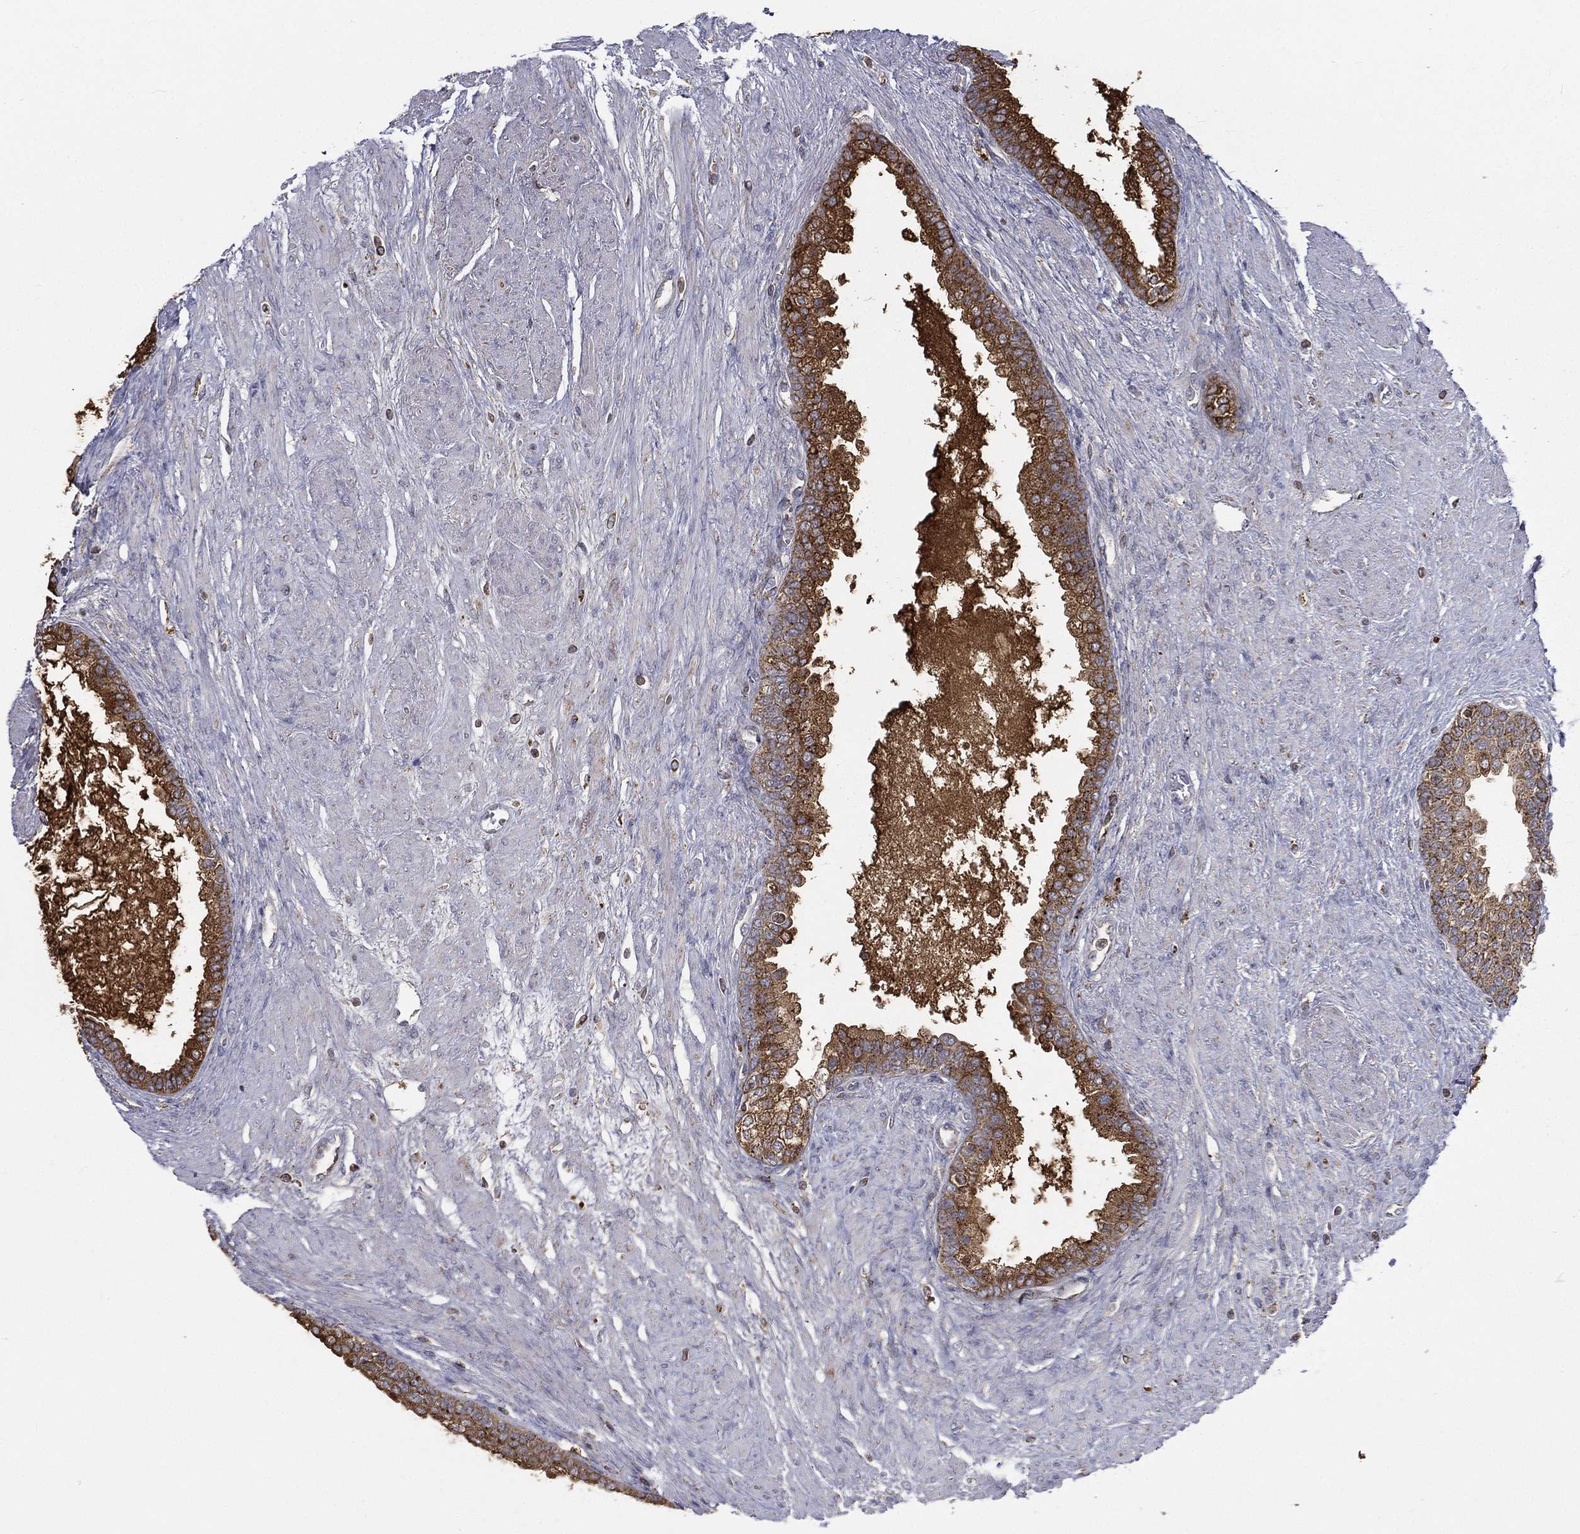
{"staining": {"intensity": "strong", "quantity": "25%-75%", "location": "cytoplasmic/membranous"}, "tissue": "prostate cancer", "cell_type": "Tumor cells", "image_type": "cancer", "snomed": [{"axis": "morphology", "description": "Adenocarcinoma, NOS"}, {"axis": "topography", "description": "Prostate and seminal vesicle, NOS"}, {"axis": "topography", "description": "Prostate"}], "caption": "IHC of human prostate cancer demonstrates high levels of strong cytoplasmic/membranous staining in approximately 25%-75% of tumor cells.", "gene": "RIN3", "patient": {"sex": "male", "age": 62}}